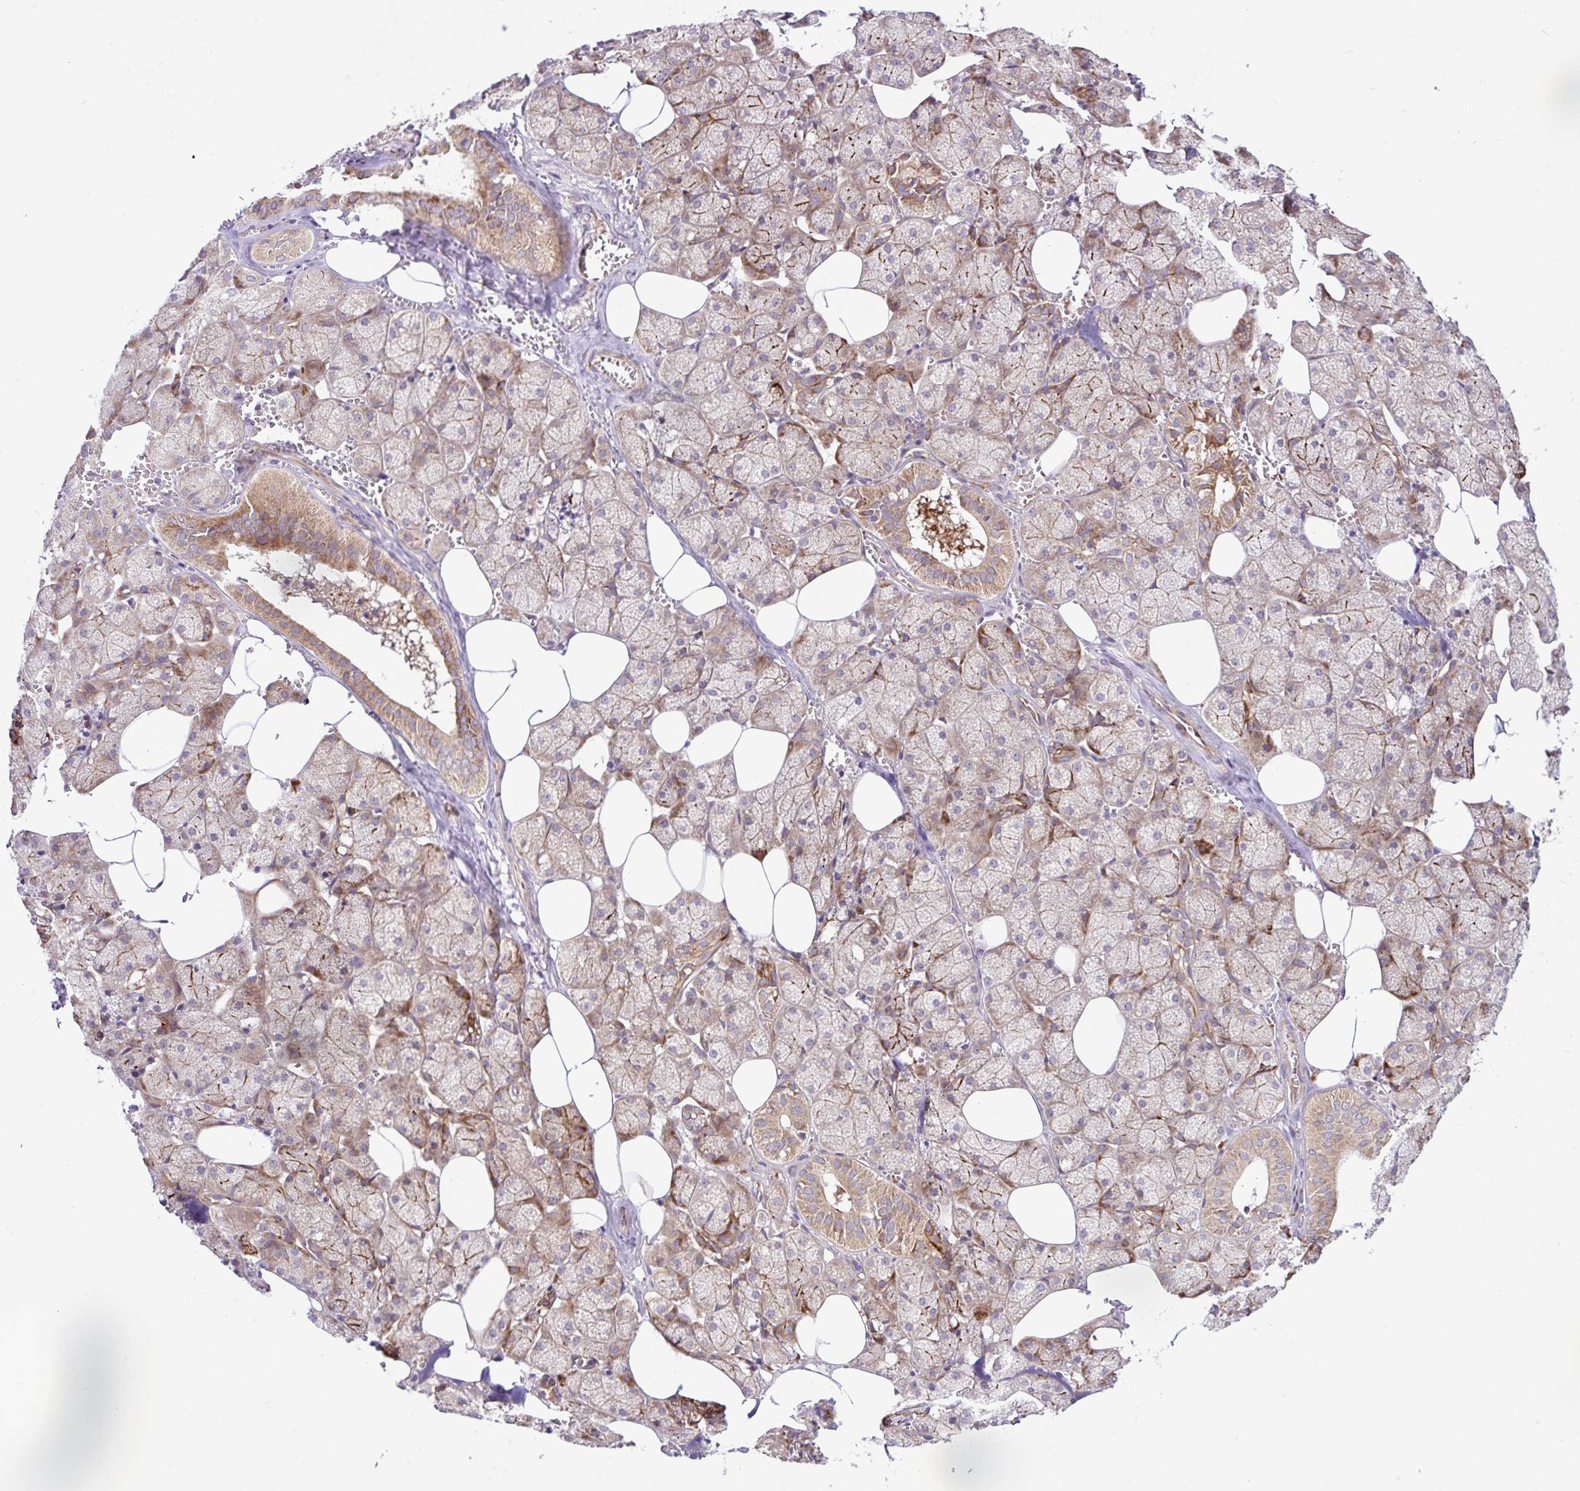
{"staining": {"intensity": "strong", "quantity": "25%-75%", "location": "cytoplasmic/membranous"}, "tissue": "salivary gland", "cell_type": "Glandular cells", "image_type": "normal", "snomed": [{"axis": "morphology", "description": "Normal tissue, NOS"}, {"axis": "topography", "description": "Salivary gland"}, {"axis": "topography", "description": "Peripheral nerve tissue"}], "caption": "Immunohistochemistry of normal human salivary gland shows high levels of strong cytoplasmic/membranous positivity in about 25%-75% of glandular cells. (Brightfield microscopy of DAB IHC at high magnification).", "gene": "NTPCR", "patient": {"sex": "male", "age": 38}}